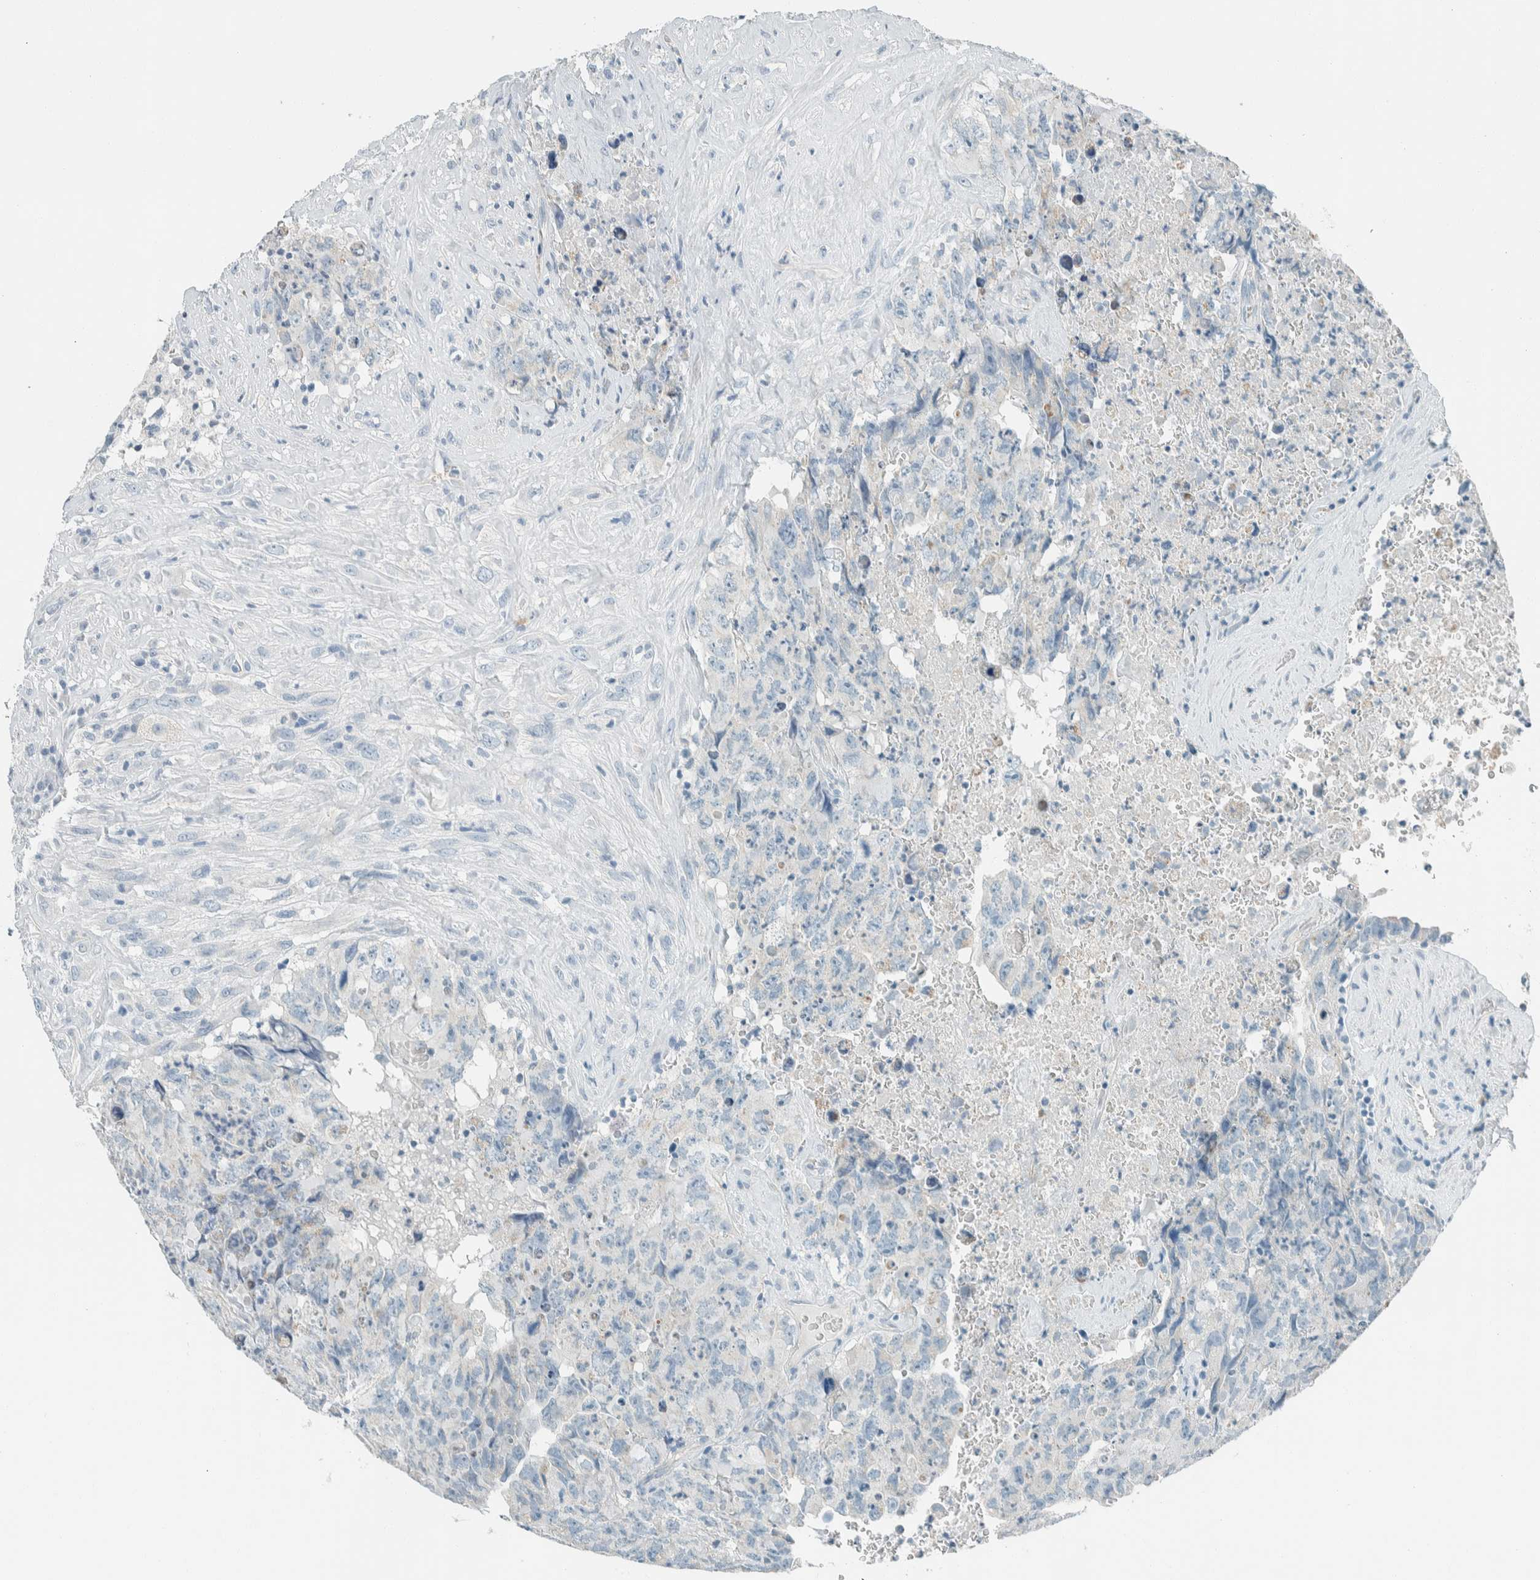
{"staining": {"intensity": "negative", "quantity": "none", "location": "none"}, "tissue": "testis cancer", "cell_type": "Tumor cells", "image_type": "cancer", "snomed": [{"axis": "morphology", "description": "Carcinoma, Embryonal, NOS"}, {"axis": "topography", "description": "Testis"}], "caption": "The micrograph shows no significant positivity in tumor cells of embryonal carcinoma (testis).", "gene": "SLFN12", "patient": {"sex": "male", "age": 32}}